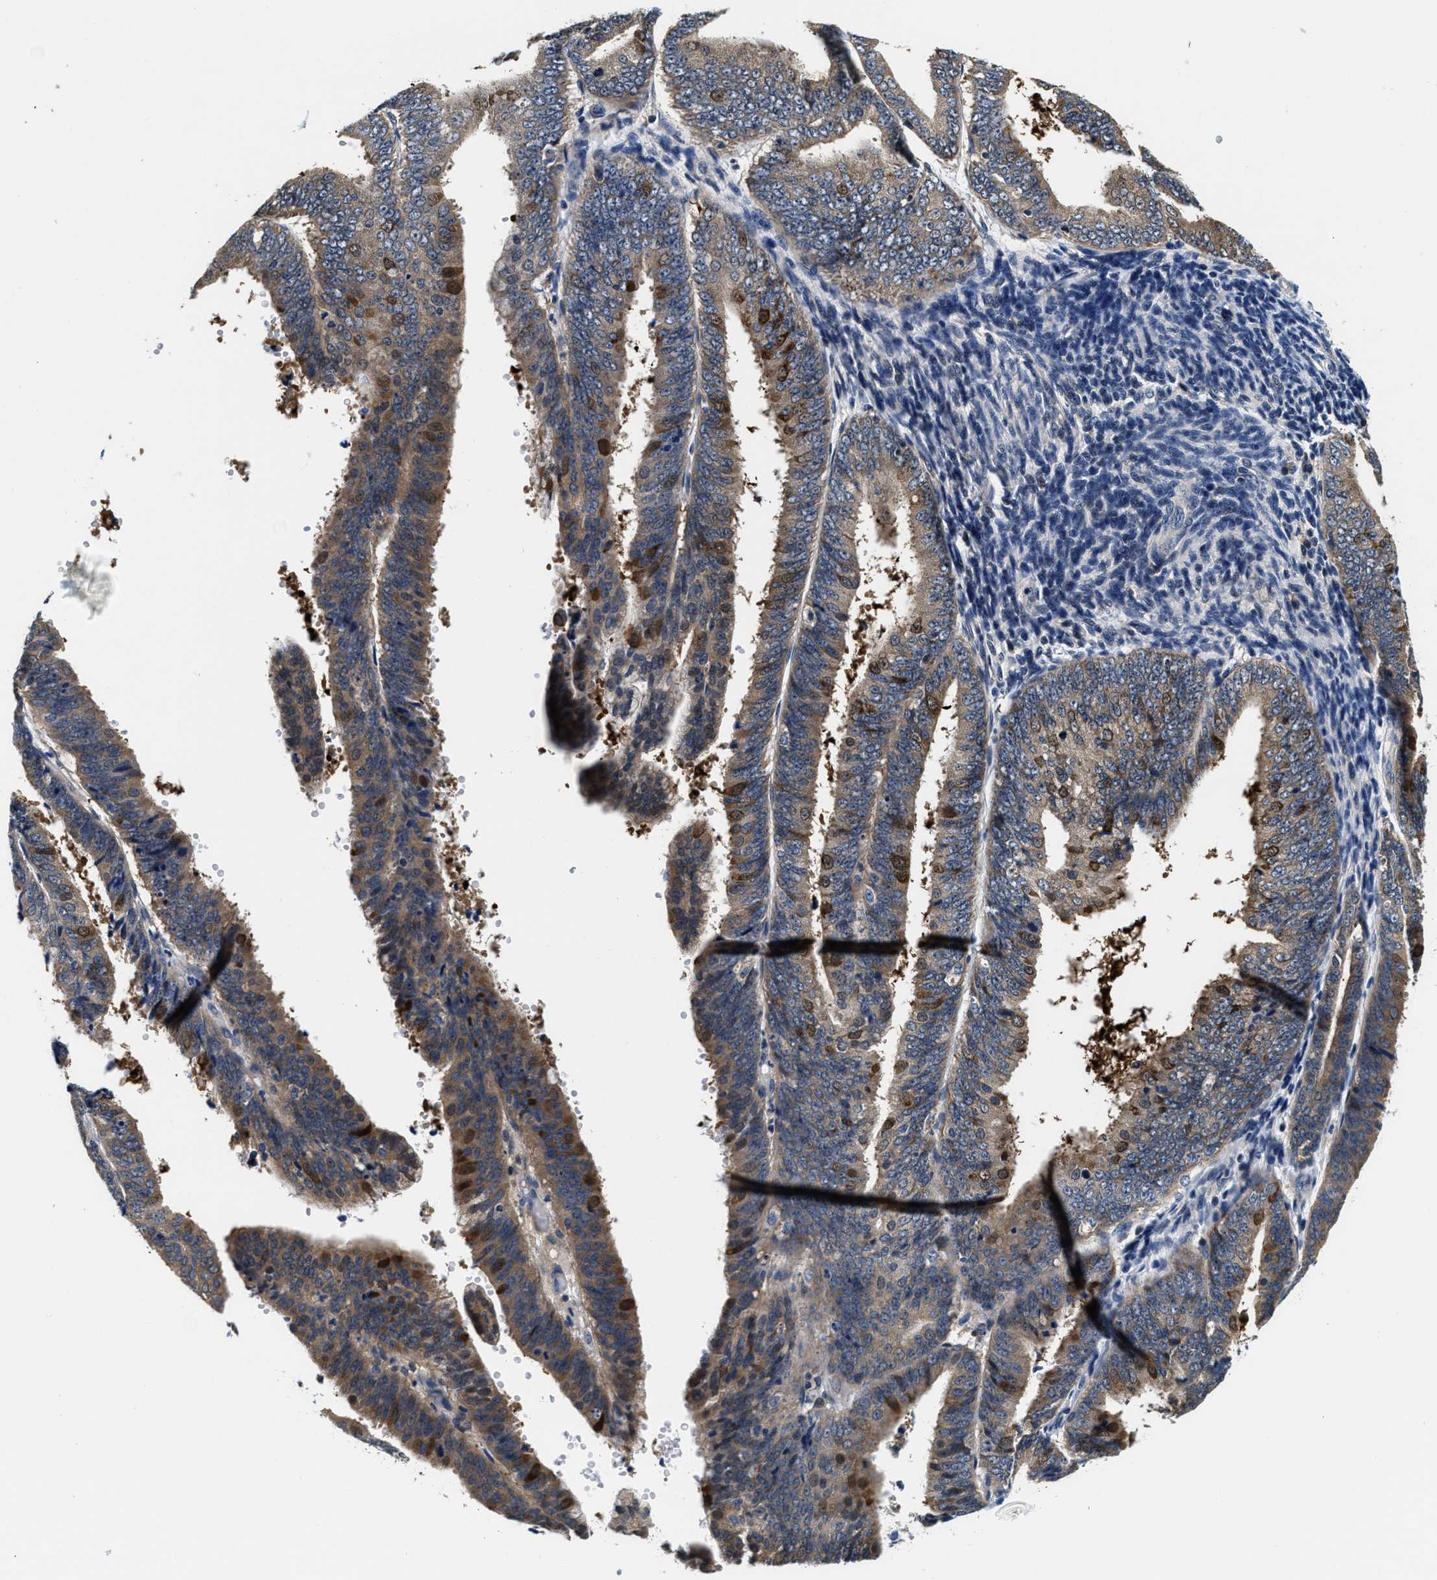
{"staining": {"intensity": "moderate", "quantity": ">75%", "location": "cytoplasmic/membranous"}, "tissue": "endometrial cancer", "cell_type": "Tumor cells", "image_type": "cancer", "snomed": [{"axis": "morphology", "description": "Adenocarcinoma, NOS"}, {"axis": "topography", "description": "Endometrium"}], "caption": "Moderate cytoplasmic/membranous expression is identified in about >75% of tumor cells in endometrial cancer (adenocarcinoma).", "gene": "PHPT1", "patient": {"sex": "female", "age": 63}}